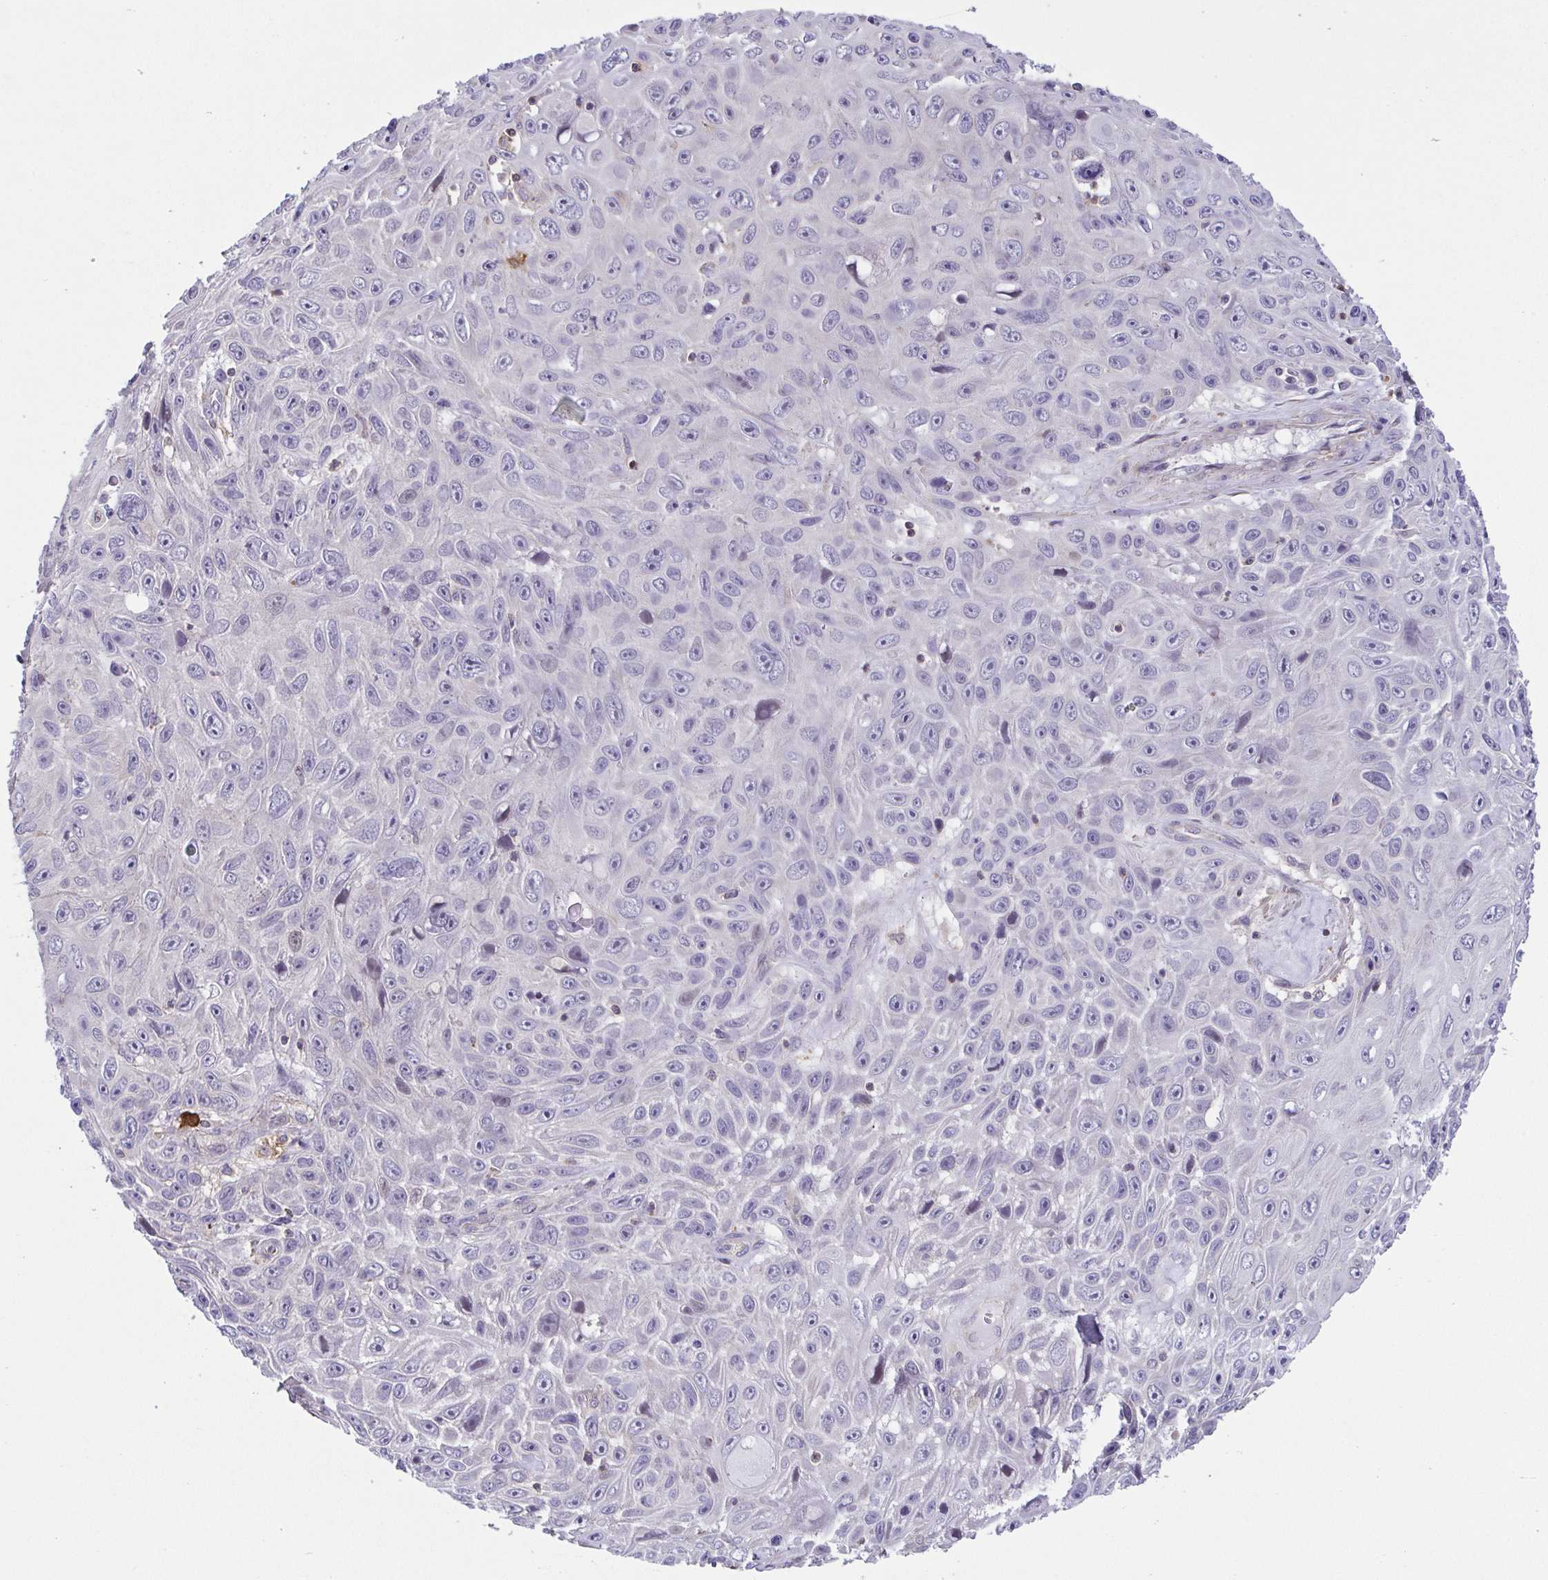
{"staining": {"intensity": "negative", "quantity": "none", "location": "none"}, "tissue": "skin cancer", "cell_type": "Tumor cells", "image_type": "cancer", "snomed": [{"axis": "morphology", "description": "Squamous cell carcinoma, NOS"}, {"axis": "topography", "description": "Skin"}], "caption": "The image shows no staining of tumor cells in squamous cell carcinoma (skin).", "gene": "PREPL", "patient": {"sex": "male", "age": 82}}